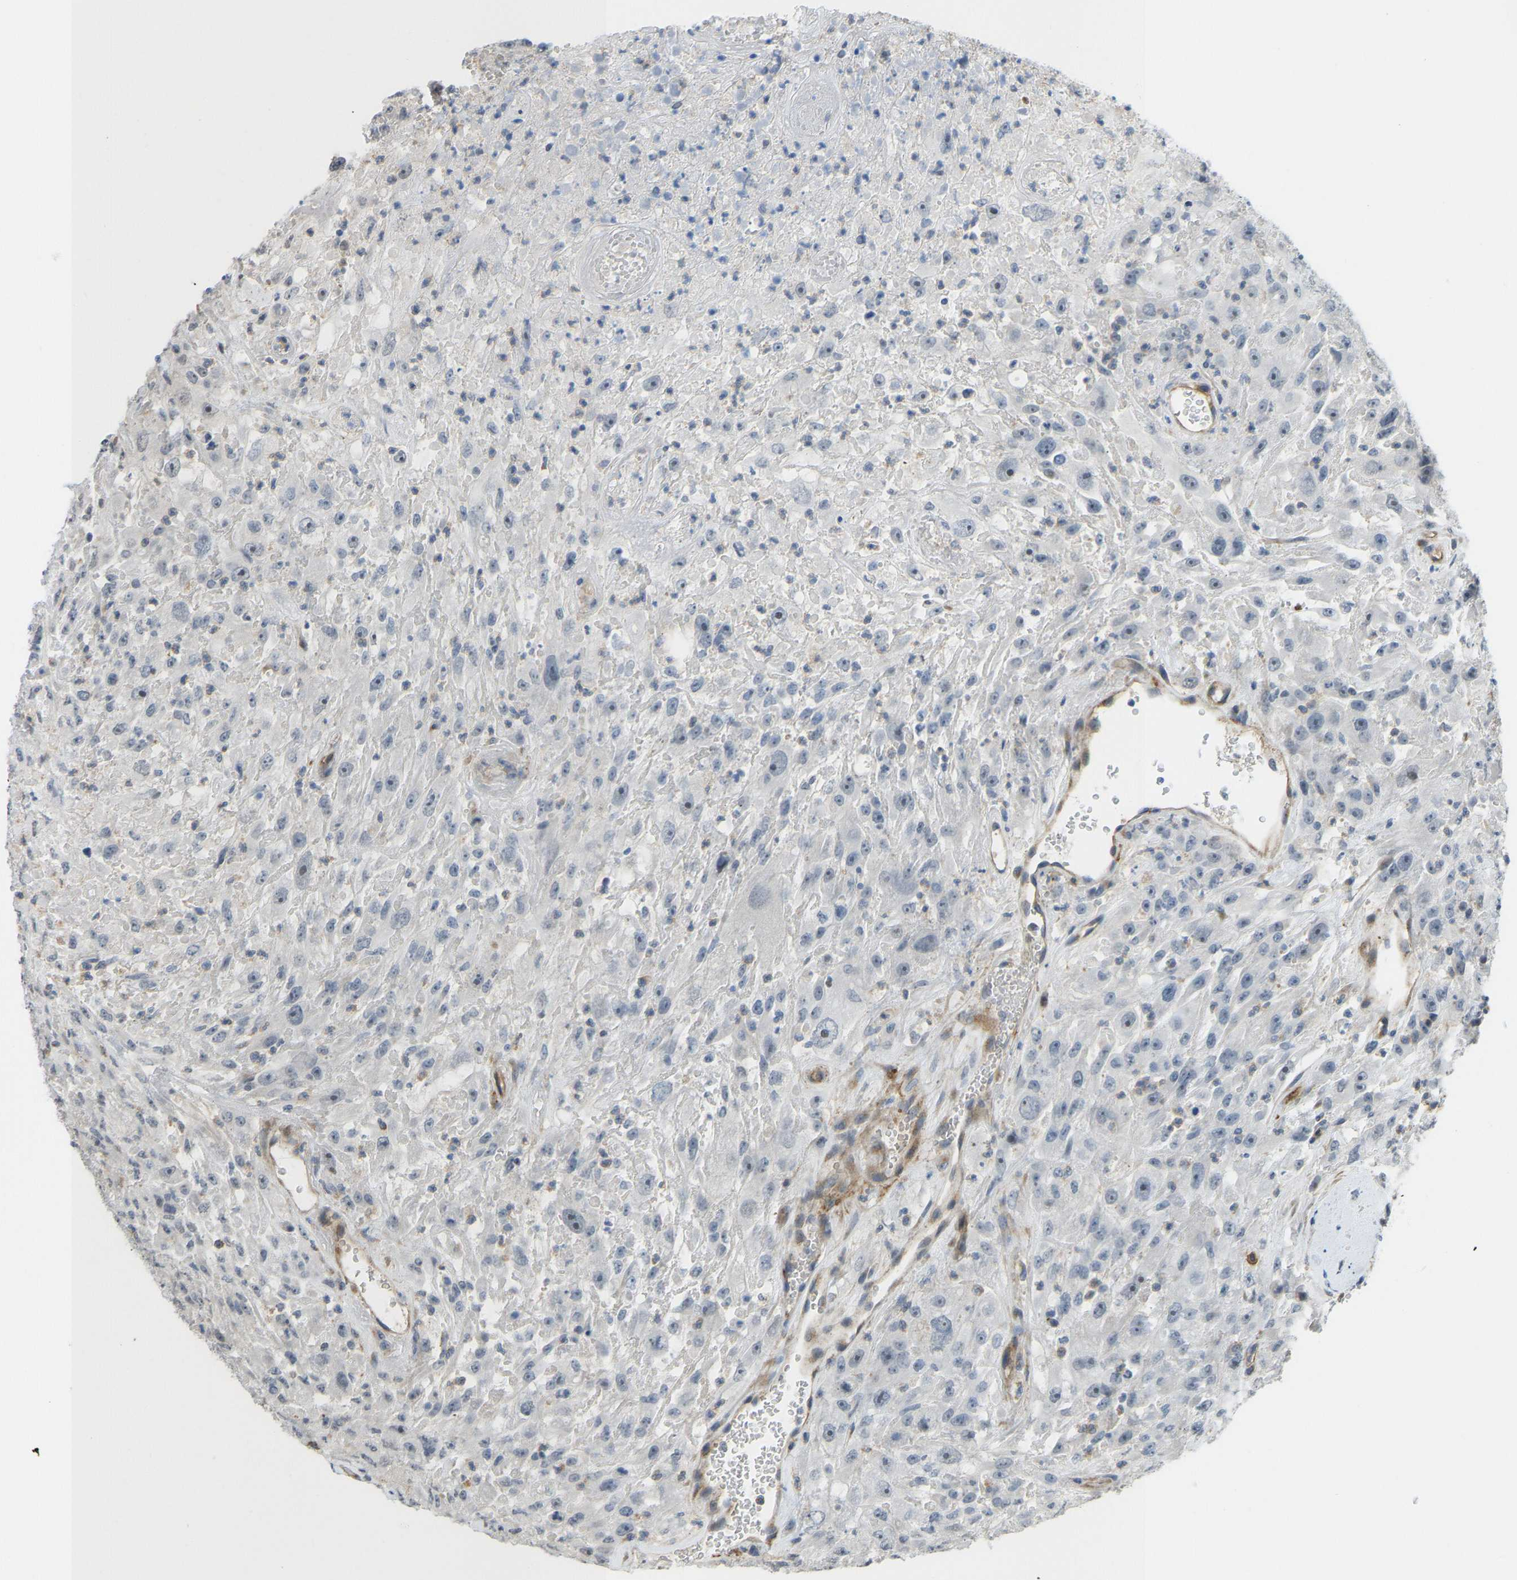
{"staining": {"intensity": "negative", "quantity": "none", "location": "none"}, "tissue": "urothelial cancer", "cell_type": "Tumor cells", "image_type": "cancer", "snomed": [{"axis": "morphology", "description": "Urothelial carcinoma, High grade"}, {"axis": "topography", "description": "Urinary bladder"}], "caption": "This is a histopathology image of IHC staining of urothelial carcinoma (high-grade), which shows no expression in tumor cells. (Brightfield microscopy of DAB (3,3'-diaminobenzidine) immunohistochemistry at high magnification).", "gene": "KIAA1671", "patient": {"sex": "male", "age": 46}}